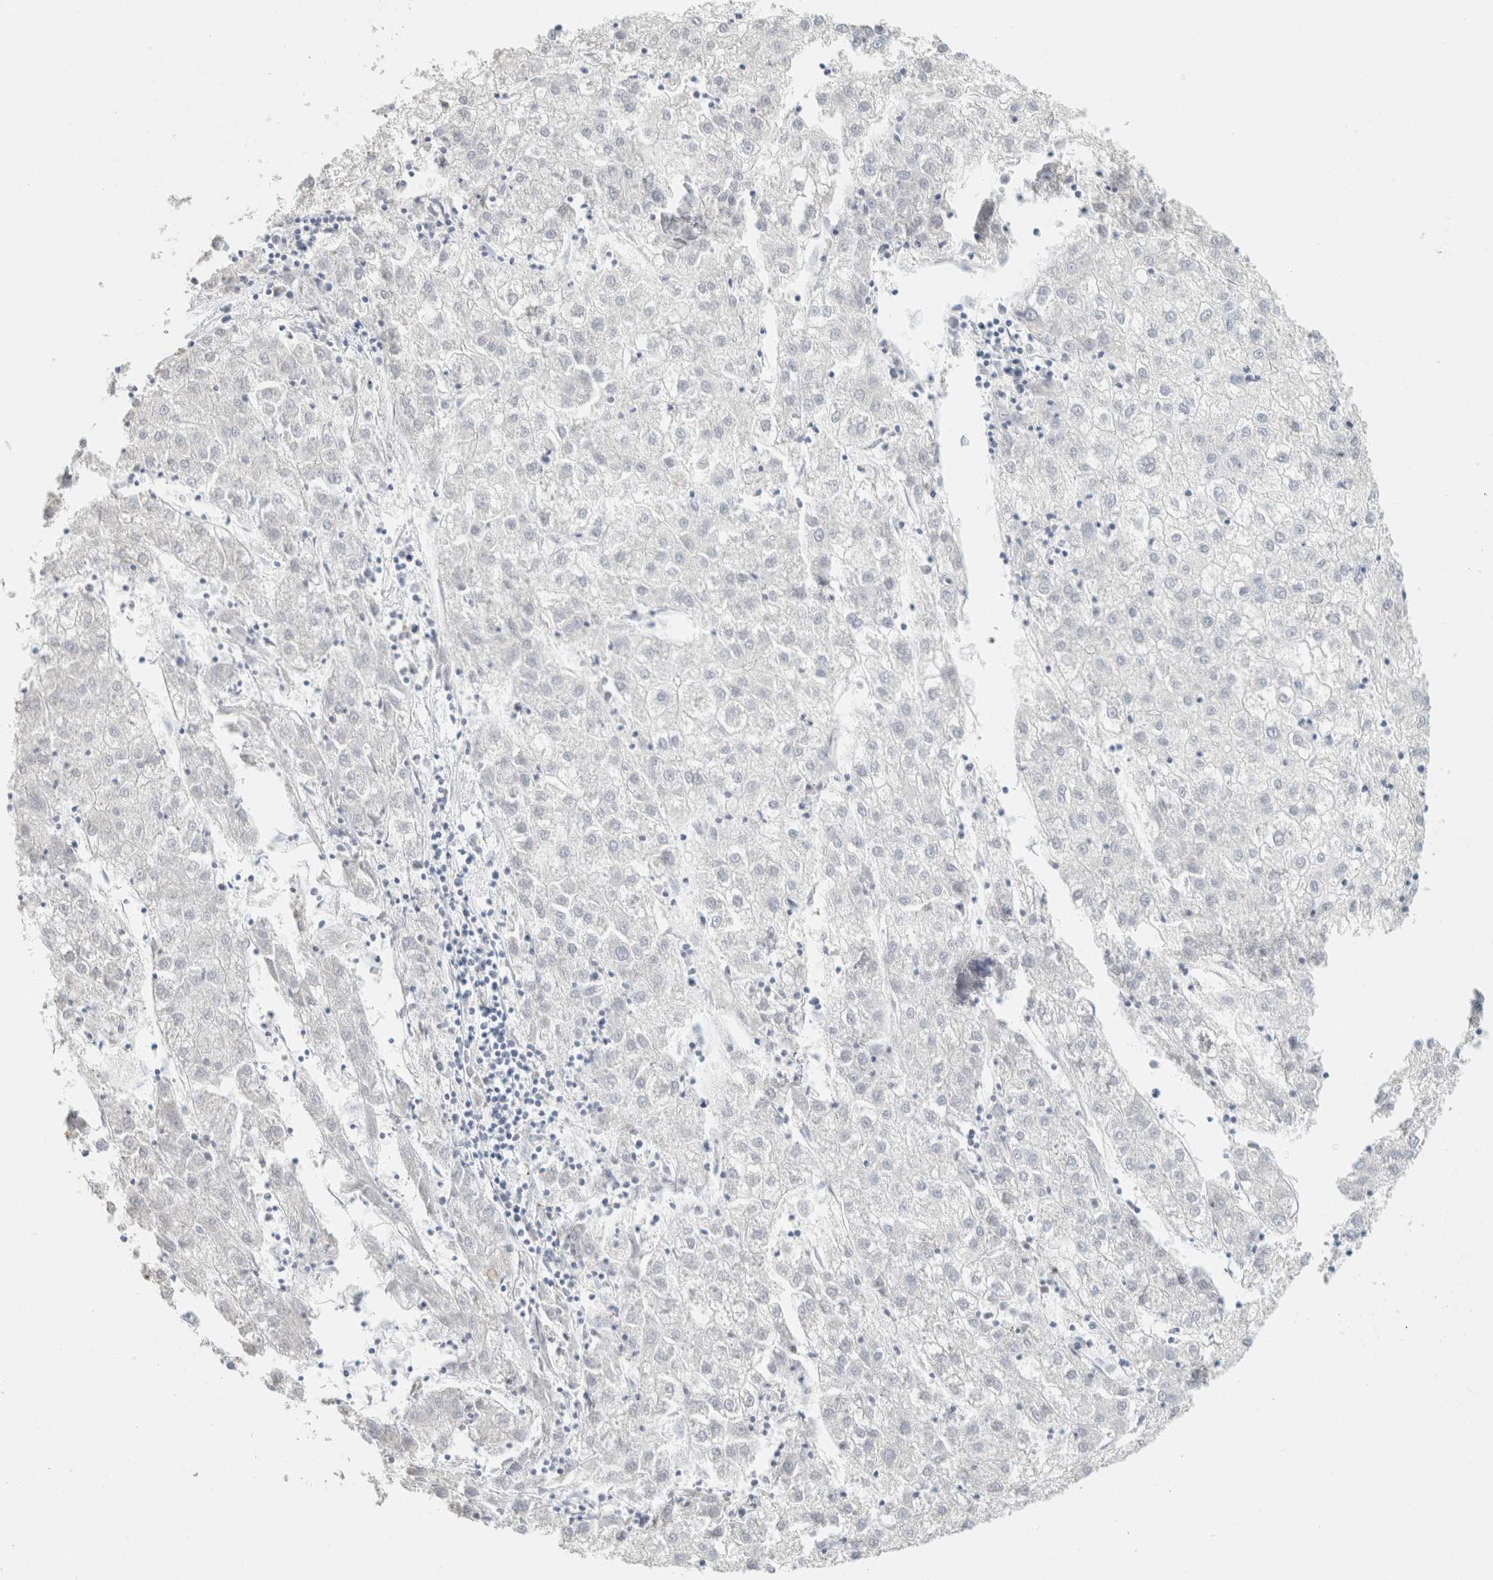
{"staining": {"intensity": "negative", "quantity": "none", "location": "none"}, "tissue": "liver cancer", "cell_type": "Tumor cells", "image_type": "cancer", "snomed": [{"axis": "morphology", "description": "Carcinoma, Hepatocellular, NOS"}, {"axis": "topography", "description": "Liver"}], "caption": "IHC image of neoplastic tissue: hepatocellular carcinoma (liver) stained with DAB displays no significant protein positivity in tumor cells.", "gene": "NEFM", "patient": {"sex": "male", "age": 72}}